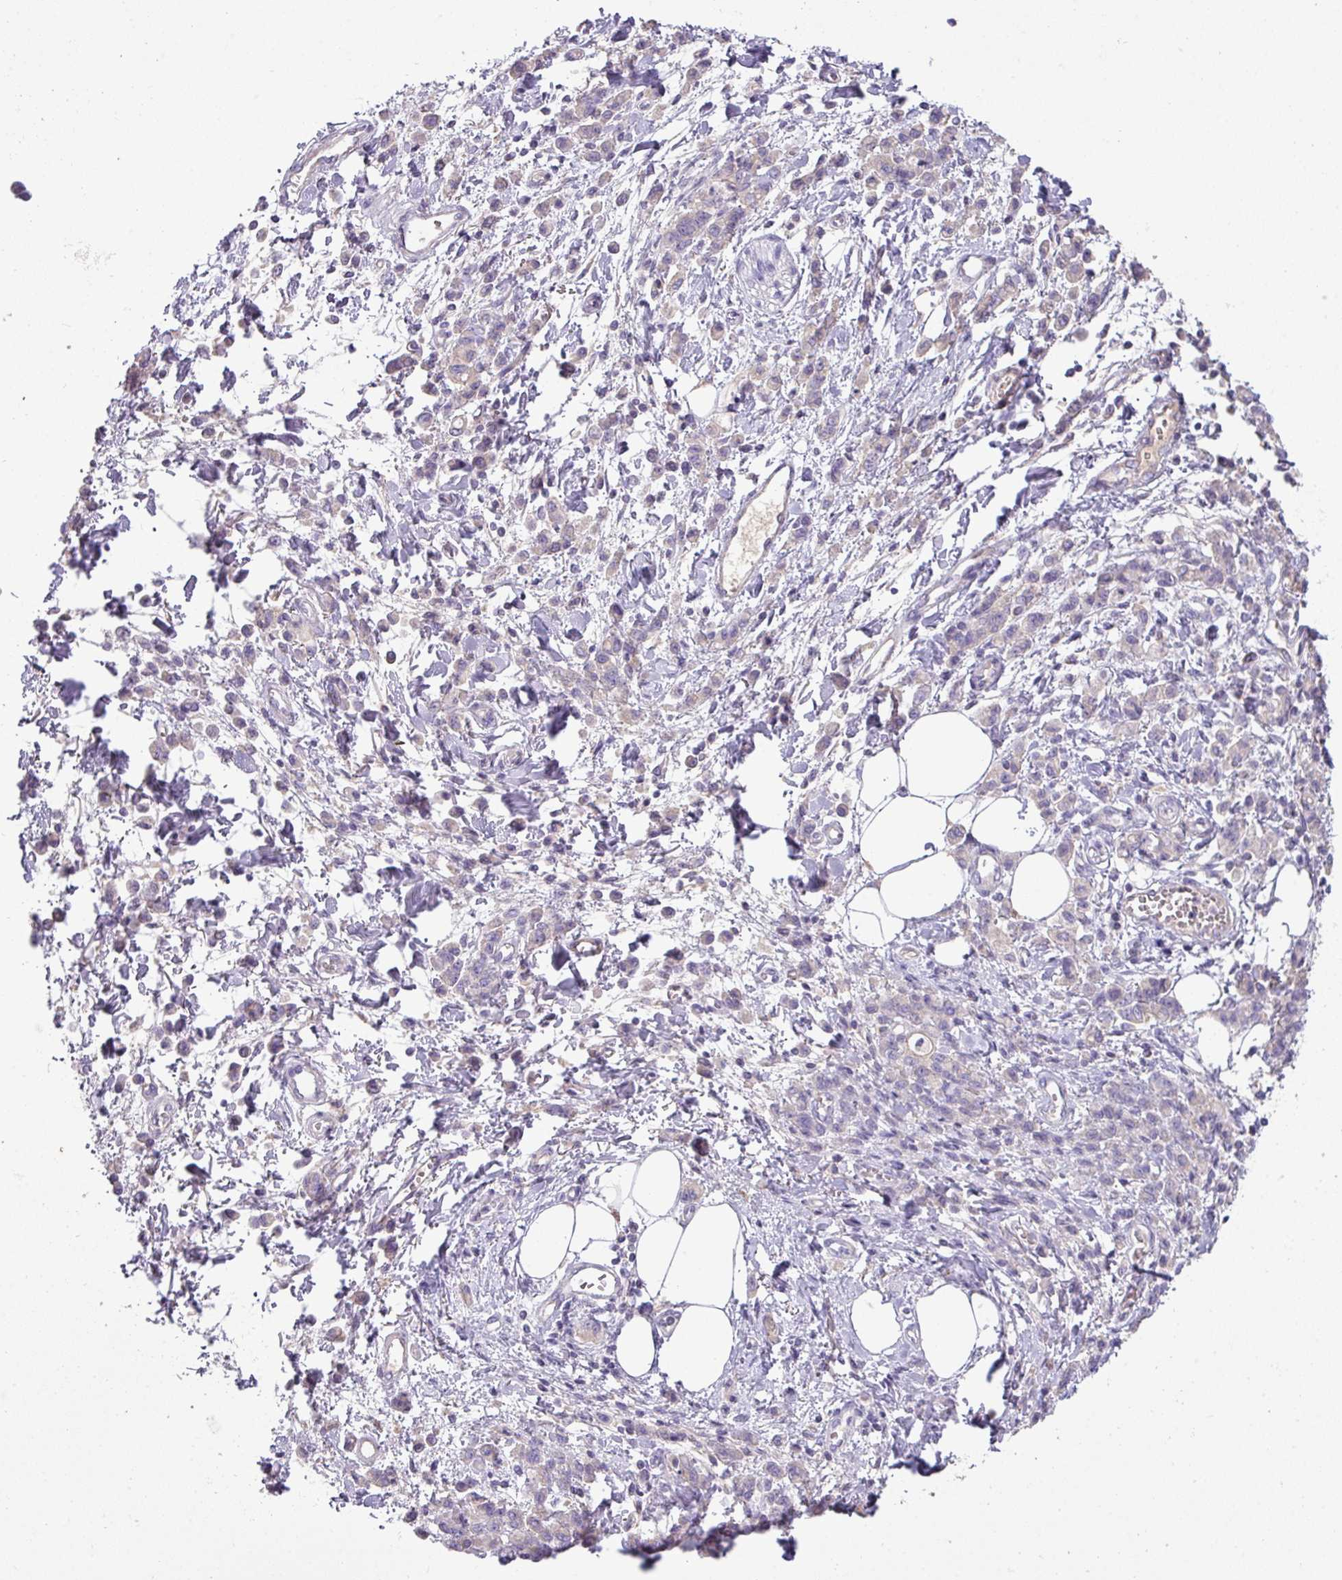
{"staining": {"intensity": "negative", "quantity": "none", "location": "none"}, "tissue": "stomach cancer", "cell_type": "Tumor cells", "image_type": "cancer", "snomed": [{"axis": "morphology", "description": "Adenocarcinoma, NOS"}, {"axis": "topography", "description": "Stomach"}], "caption": "Protein analysis of adenocarcinoma (stomach) exhibits no significant staining in tumor cells.", "gene": "OR6C6", "patient": {"sex": "male", "age": 77}}